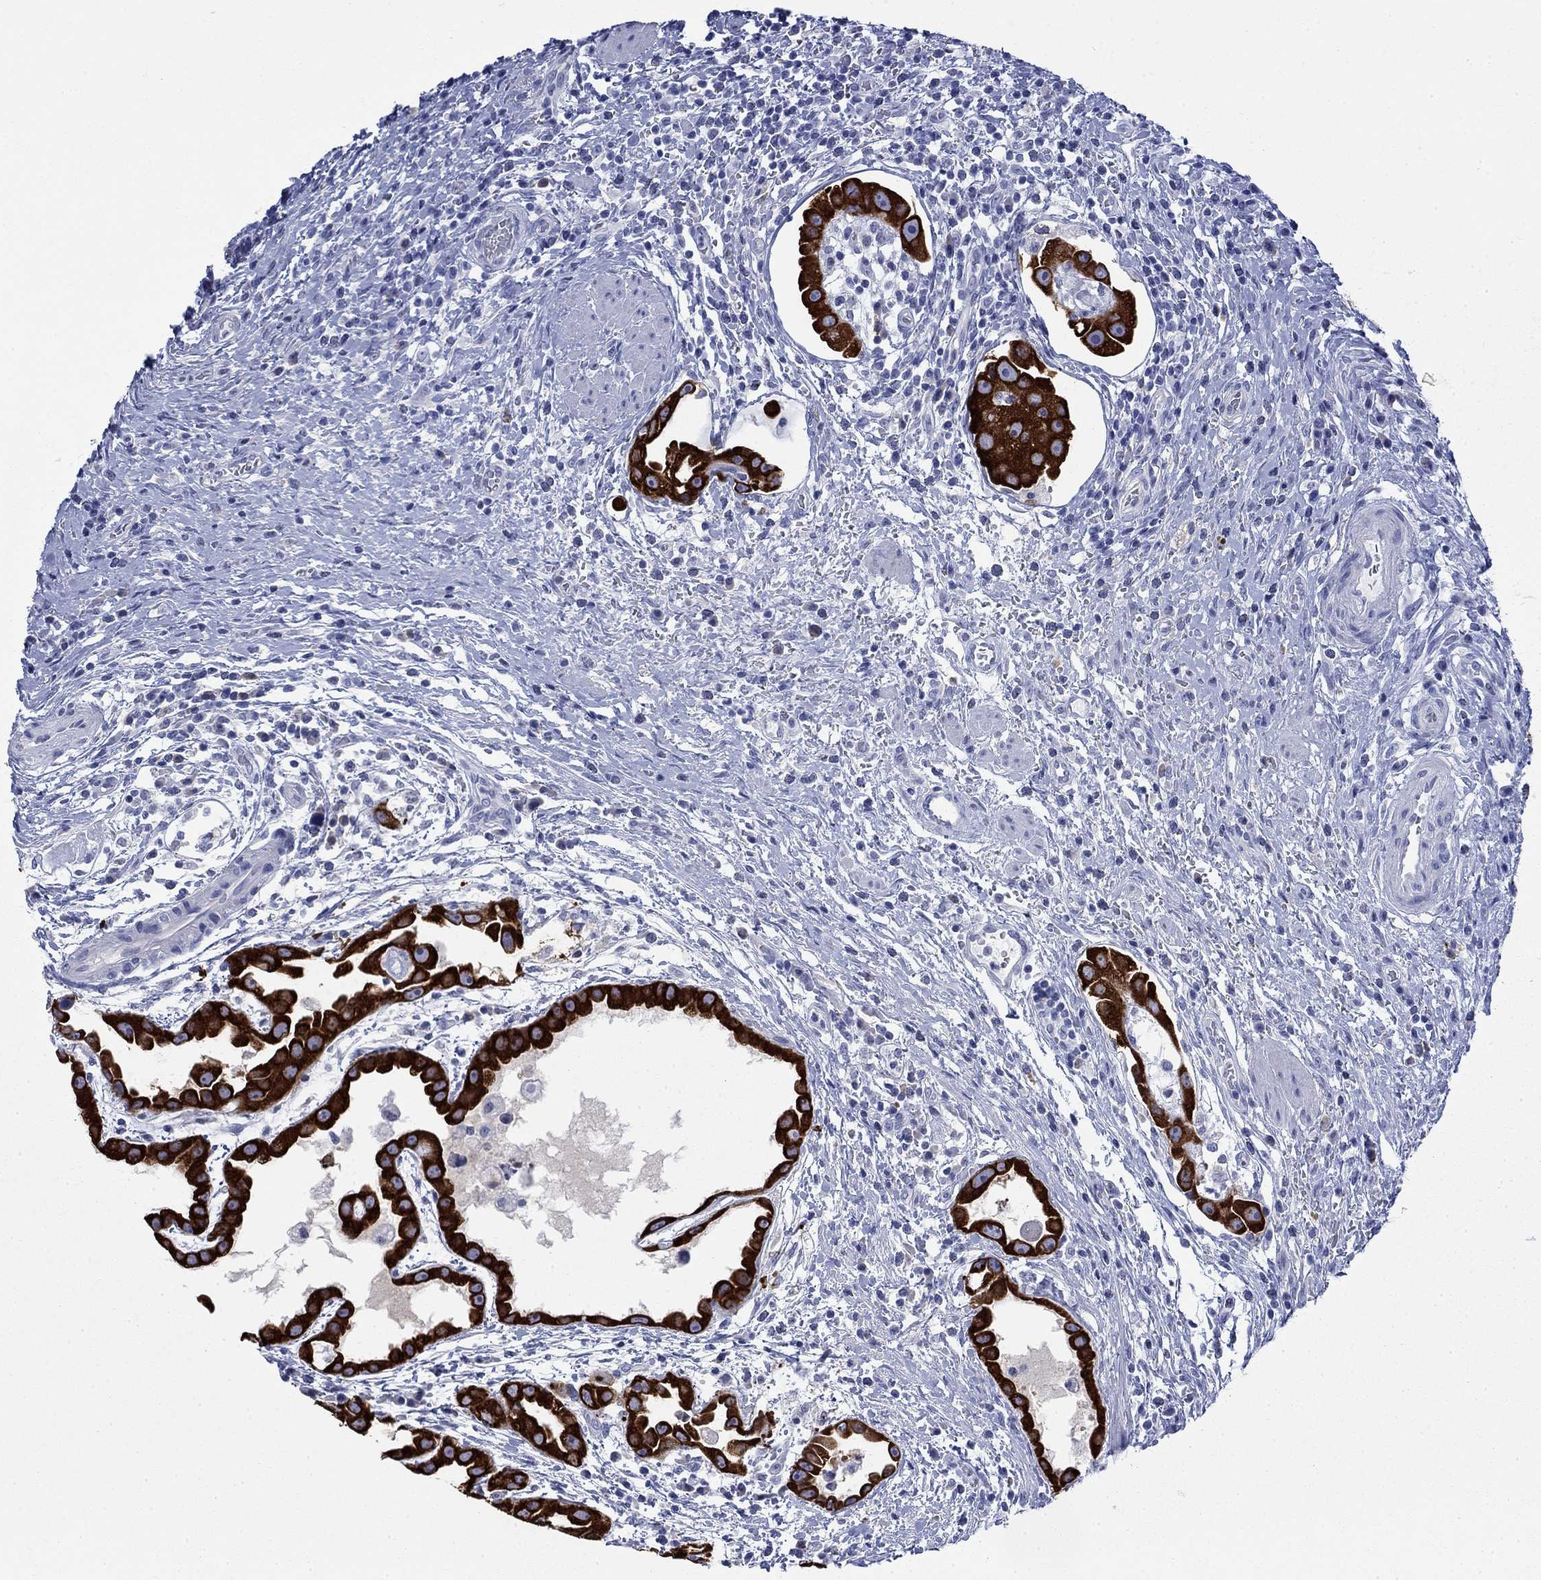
{"staining": {"intensity": "strong", "quantity": ">75%", "location": "cytoplasmic/membranous"}, "tissue": "urothelial cancer", "cell_type": "Tumor cells", "image_type": "cancer", "snomed": [{"axis": "morphology", "description": "Urothelial carcinoma, High grade"}, {"axis": "topography", "description": "Urinary bladder"}], "caption": "Immunohistochemical staining of human urothelial carcinoma (high-grade) displays high levels of strong cytoplasmic/membranous protein expression in approximately >75% of tumor cells. The staining is performed using DAB brown chromogen to label protein expression. The nuclei are counter-stained blue using hematoxylin.", "gene": "IGF2BP3", "patient": {"sex": "female", "age": 41}}